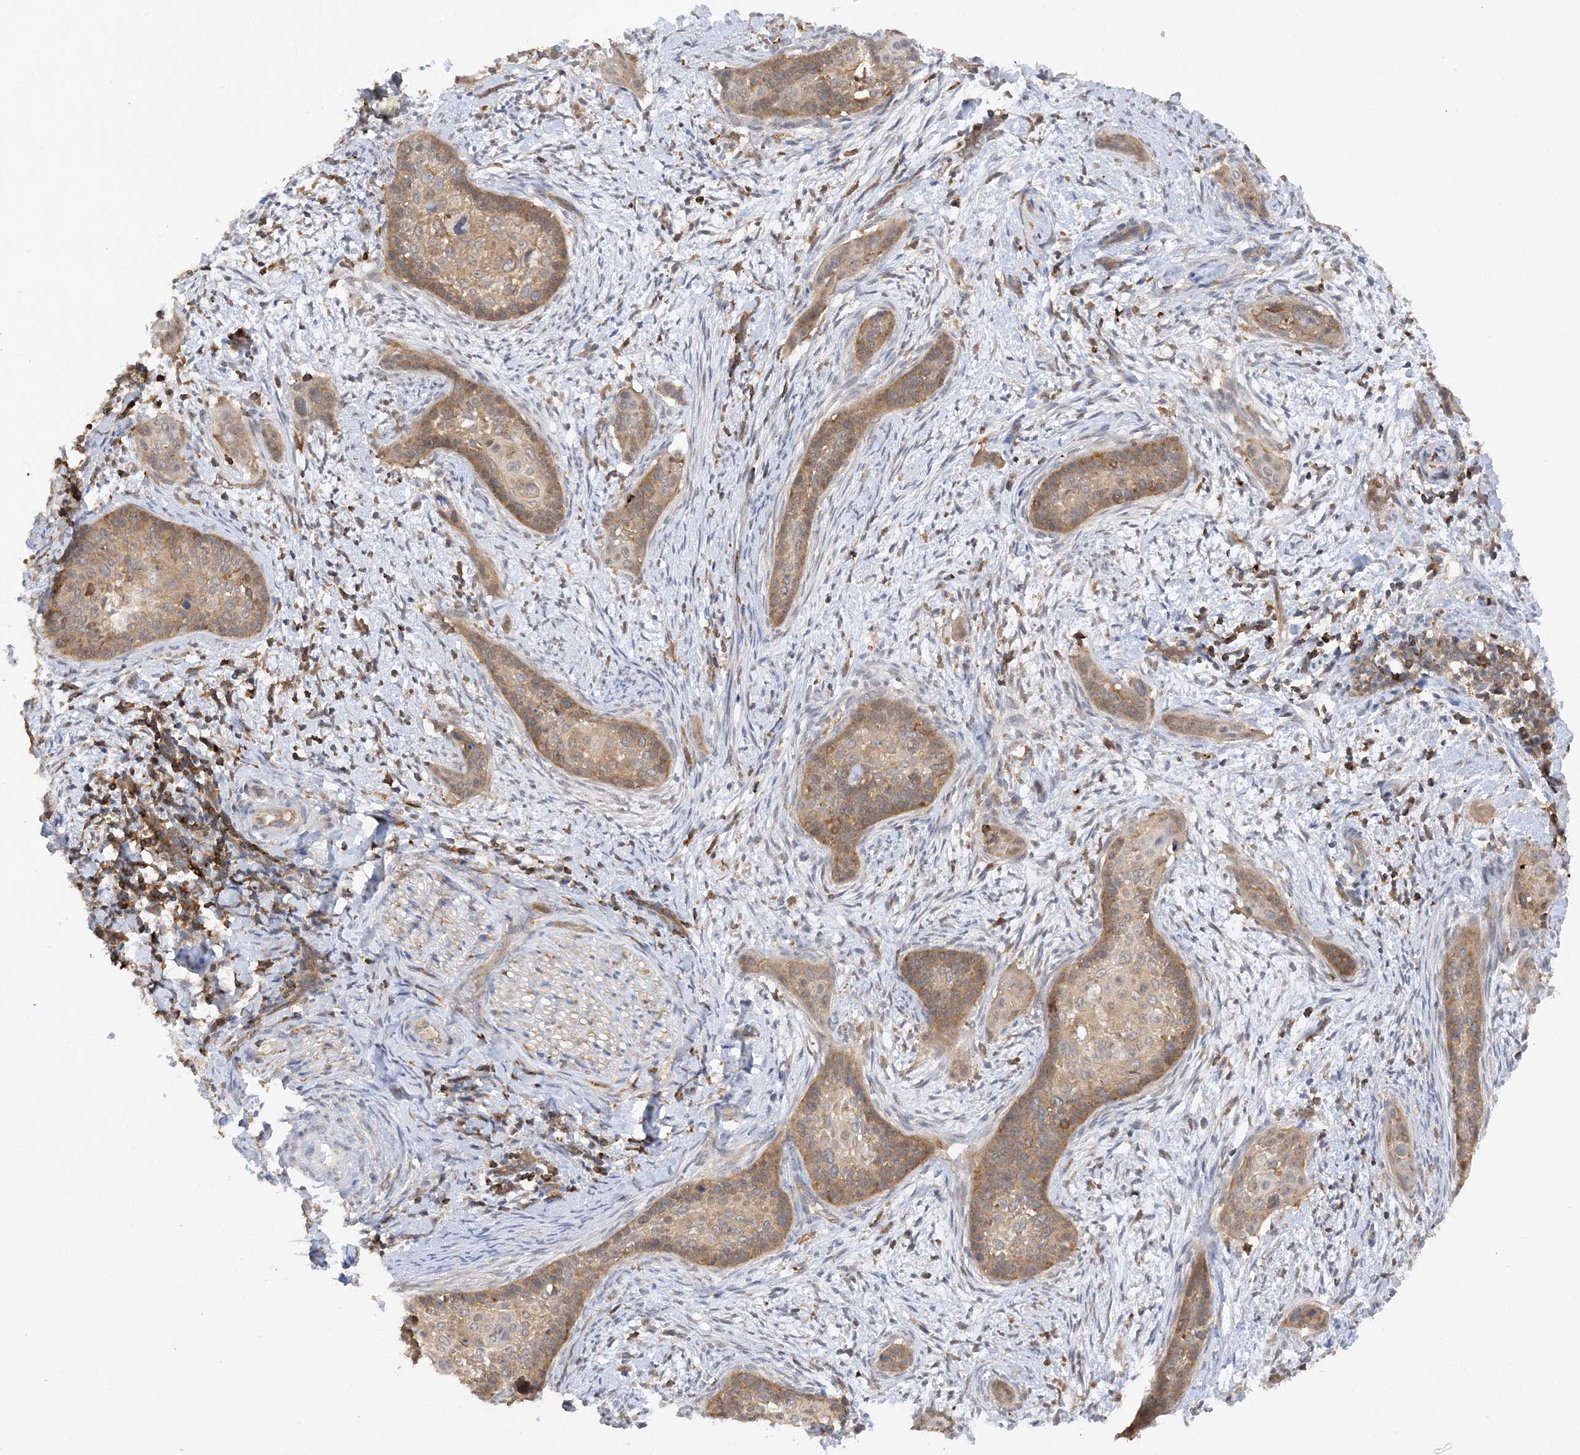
{"staining": {"intensity": "moderate", "quantity": "25%-75%", "location": "cytoplasmic/membranous"}, "tissue": "cervical cancer", "cell_type": "Tumor cells", "image_type": "cancer", "snomed": [{"axis": "morphology", "description": "Squamous cell carcinoma, NOS"}, {"axis": "topography", "description": "Cervix"}], "caption": "Cervical cancer (squamous cell carcinoma) stained with a protein marker demonstrates moderate staining in tumor cells.", "gene": "PHACTR2", "patient": {"sex": "female", "age": 33}}